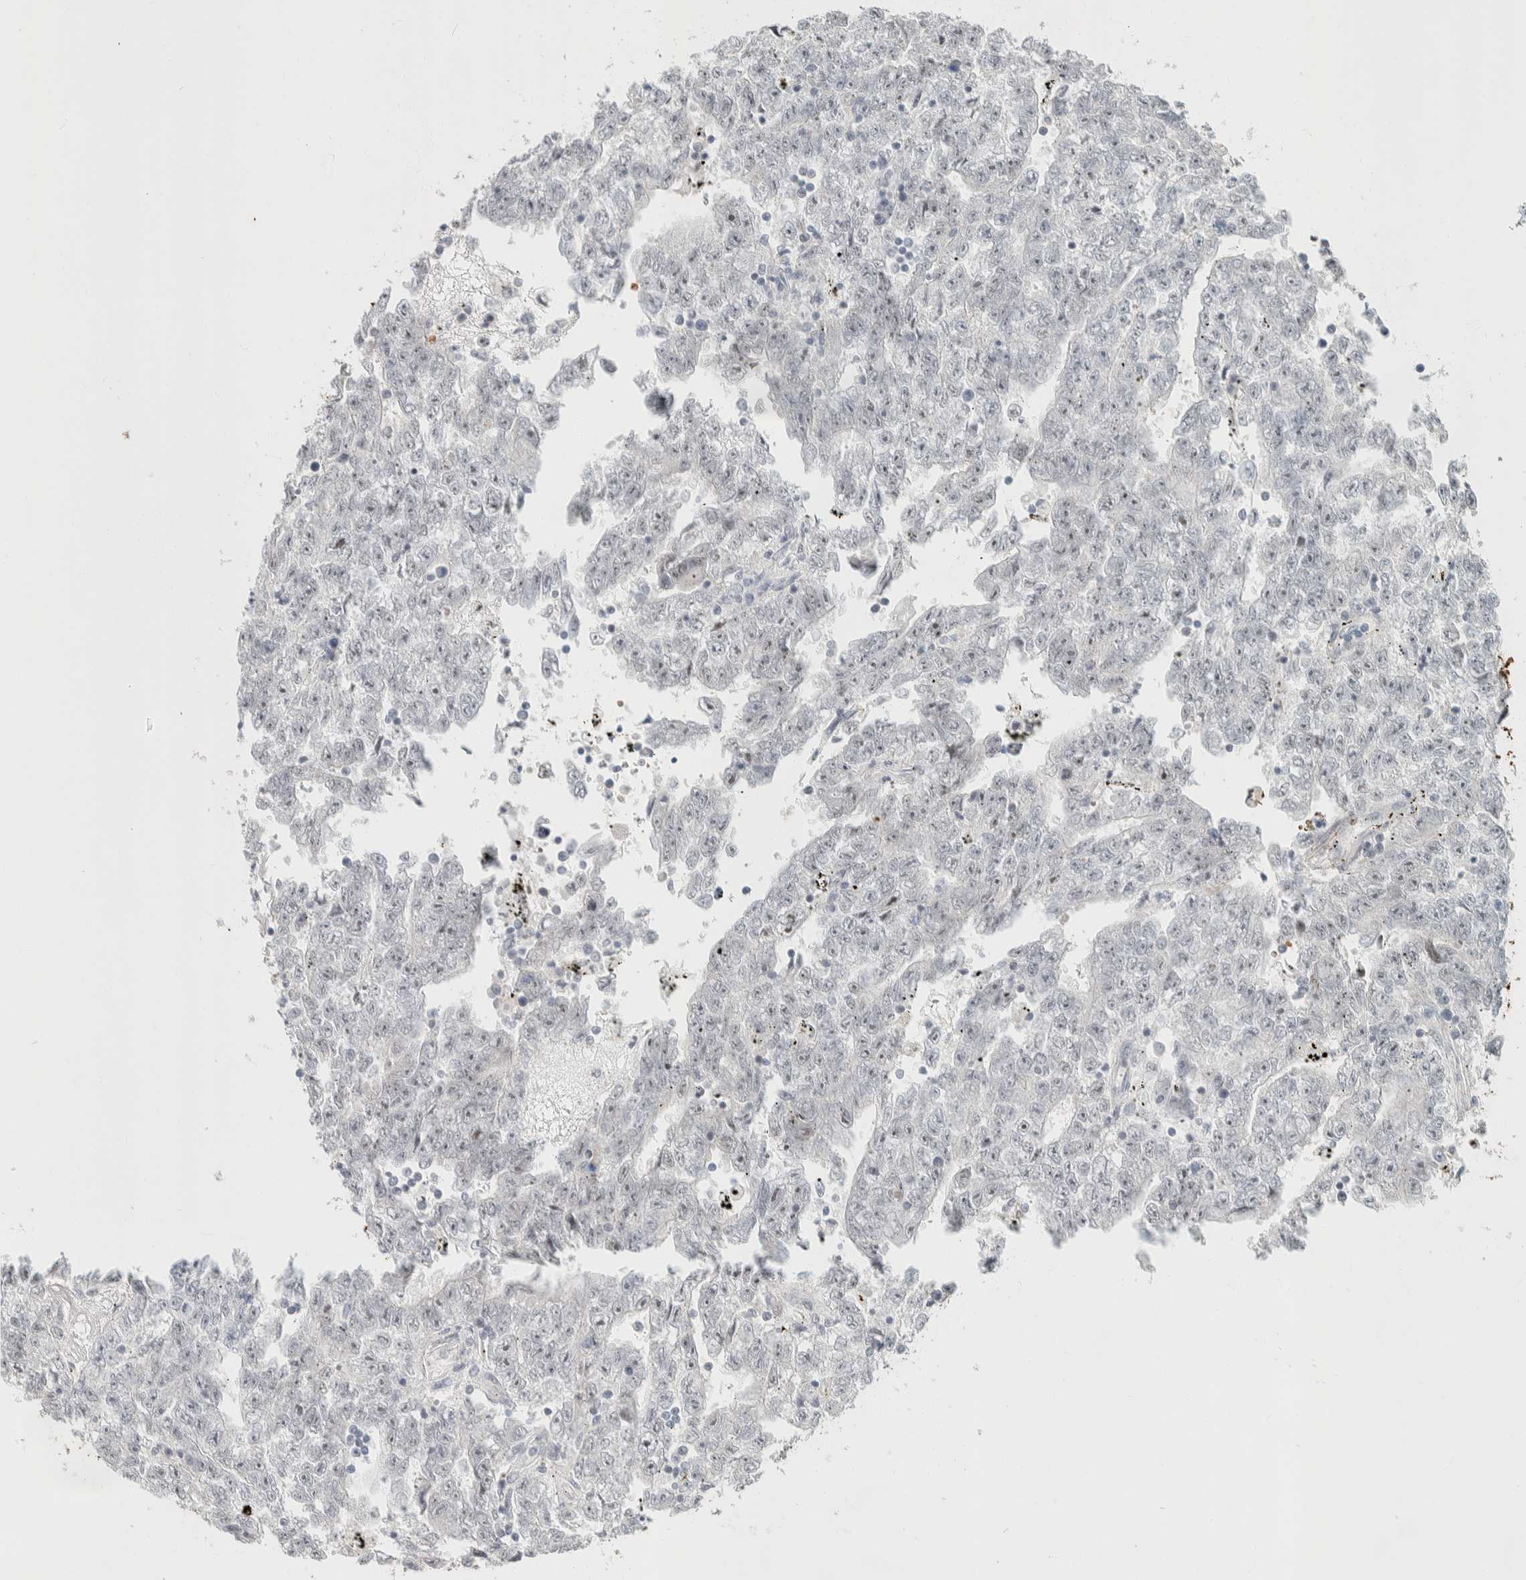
{"staining": {"intensity": "weak", "quantity": "<25%", "location": "nuclear"}, "tissue": "testis cancer", "cell_type": "Tumor cells", "image_type": "cancer", "snomed": [{"axis": "morphology", "description": "Carcinoma, Embryonal, NOS"}, {"axis": "topography", "description": "Testis"}], "caption": "This is a image of immunohistochemistry staining of testis cancer (embryonal carcinoma), which shows no staining in tumor cells. (Brightfield microscopy of DAB (3,3'-diaminobenzidine) IHC at high magnification).", "gene": "ZBTB2", "patient": {"sex": "male", "age": 25}}